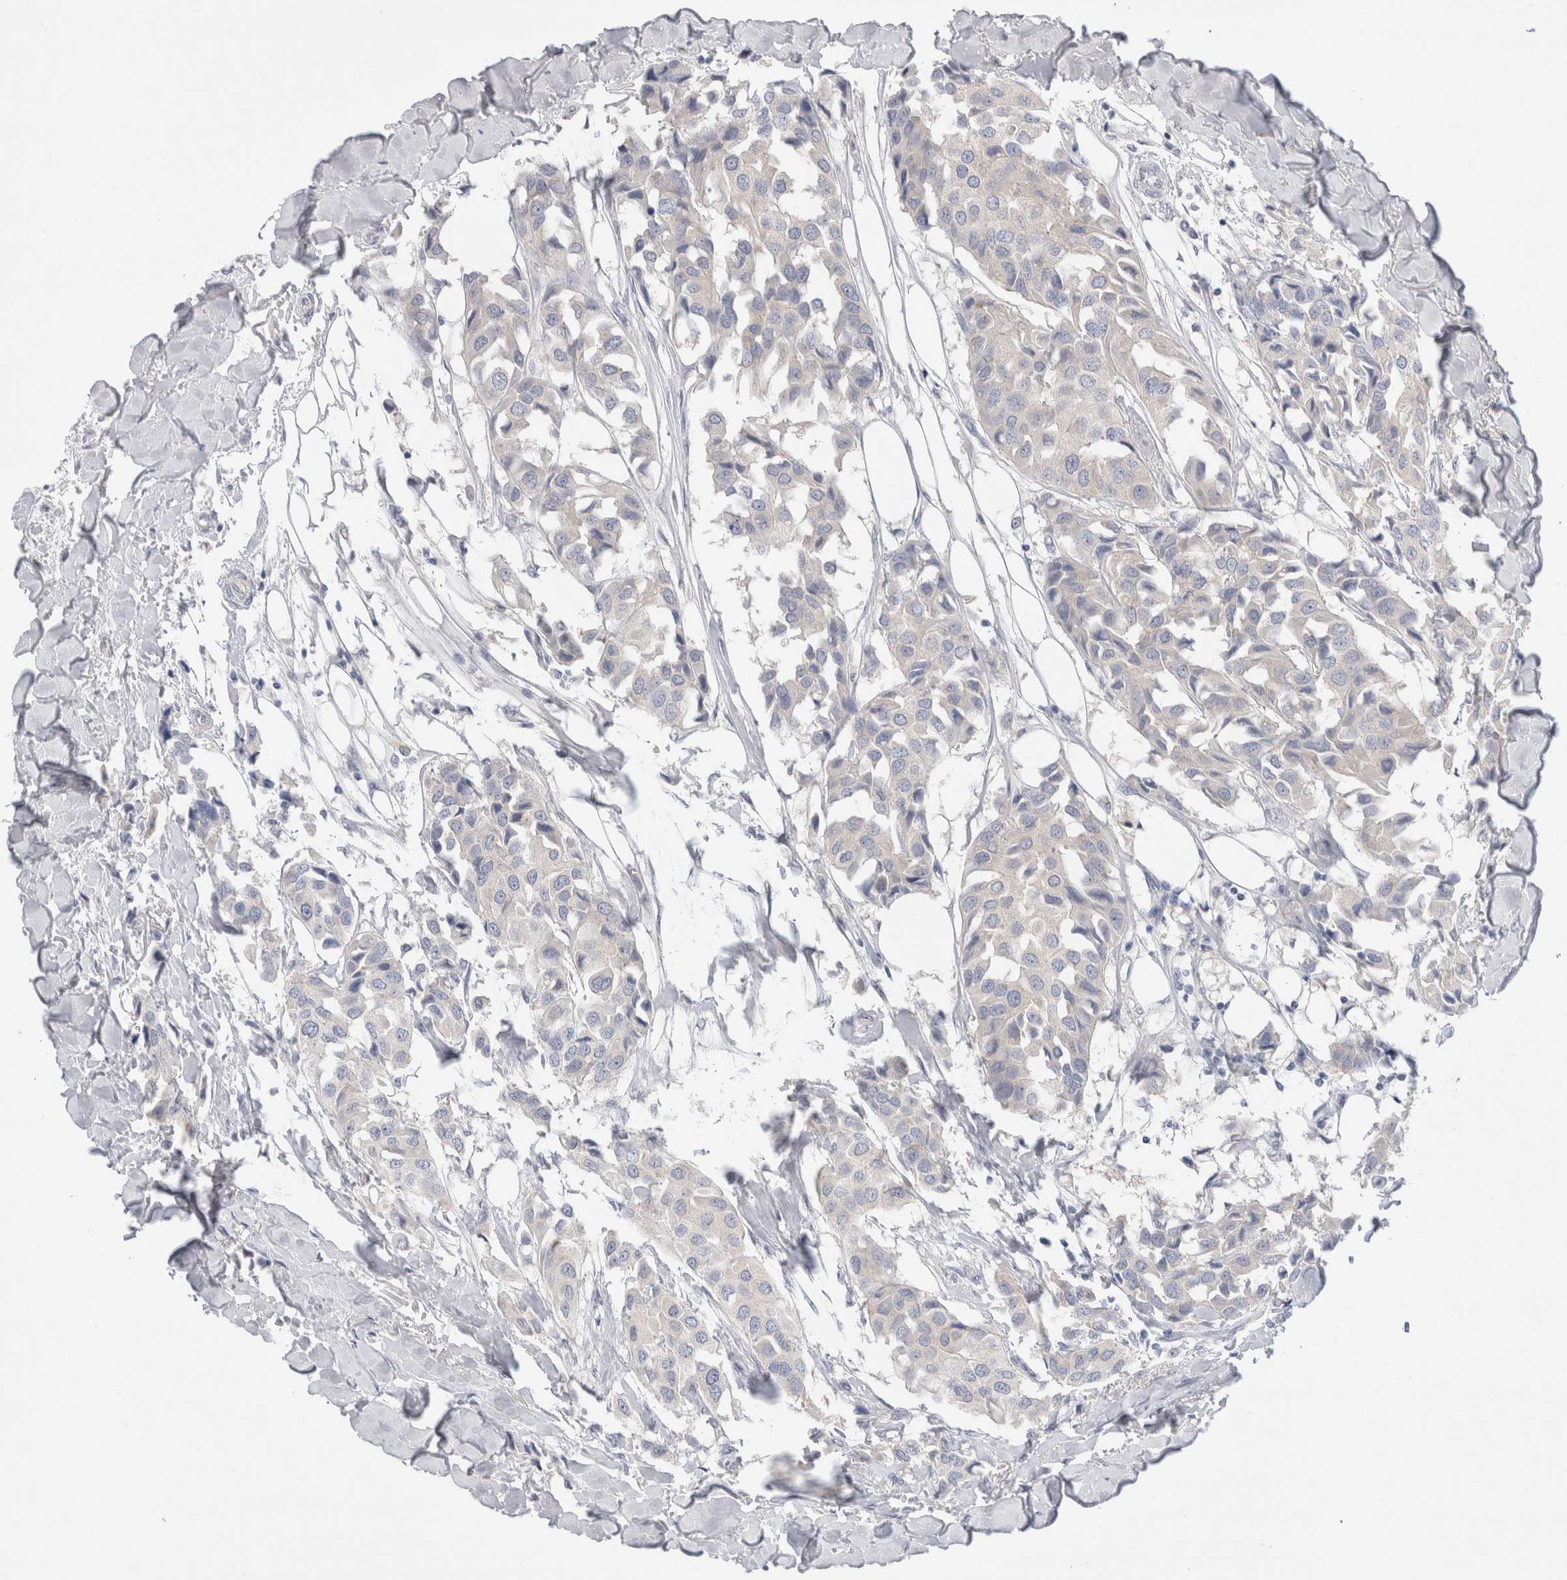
{"staining": {"intensity": "negative", "quantity": "none", "location": "none"}, "tissue": "breast cancer", "cell_type": "Tumor cells", "image_type": "cancer", "snomed": [{"axis": "morphology", "description": "Duct carcinoma"}, {"axis": "topography", "description": "Breast"}], "caption": "This is an immunohistochemistry (IHC) micrograph of human breast cancer. There is no positivity in tumor cells.", "gene": "WIPF2", "patient": {"sex": "female", "age": 80}}